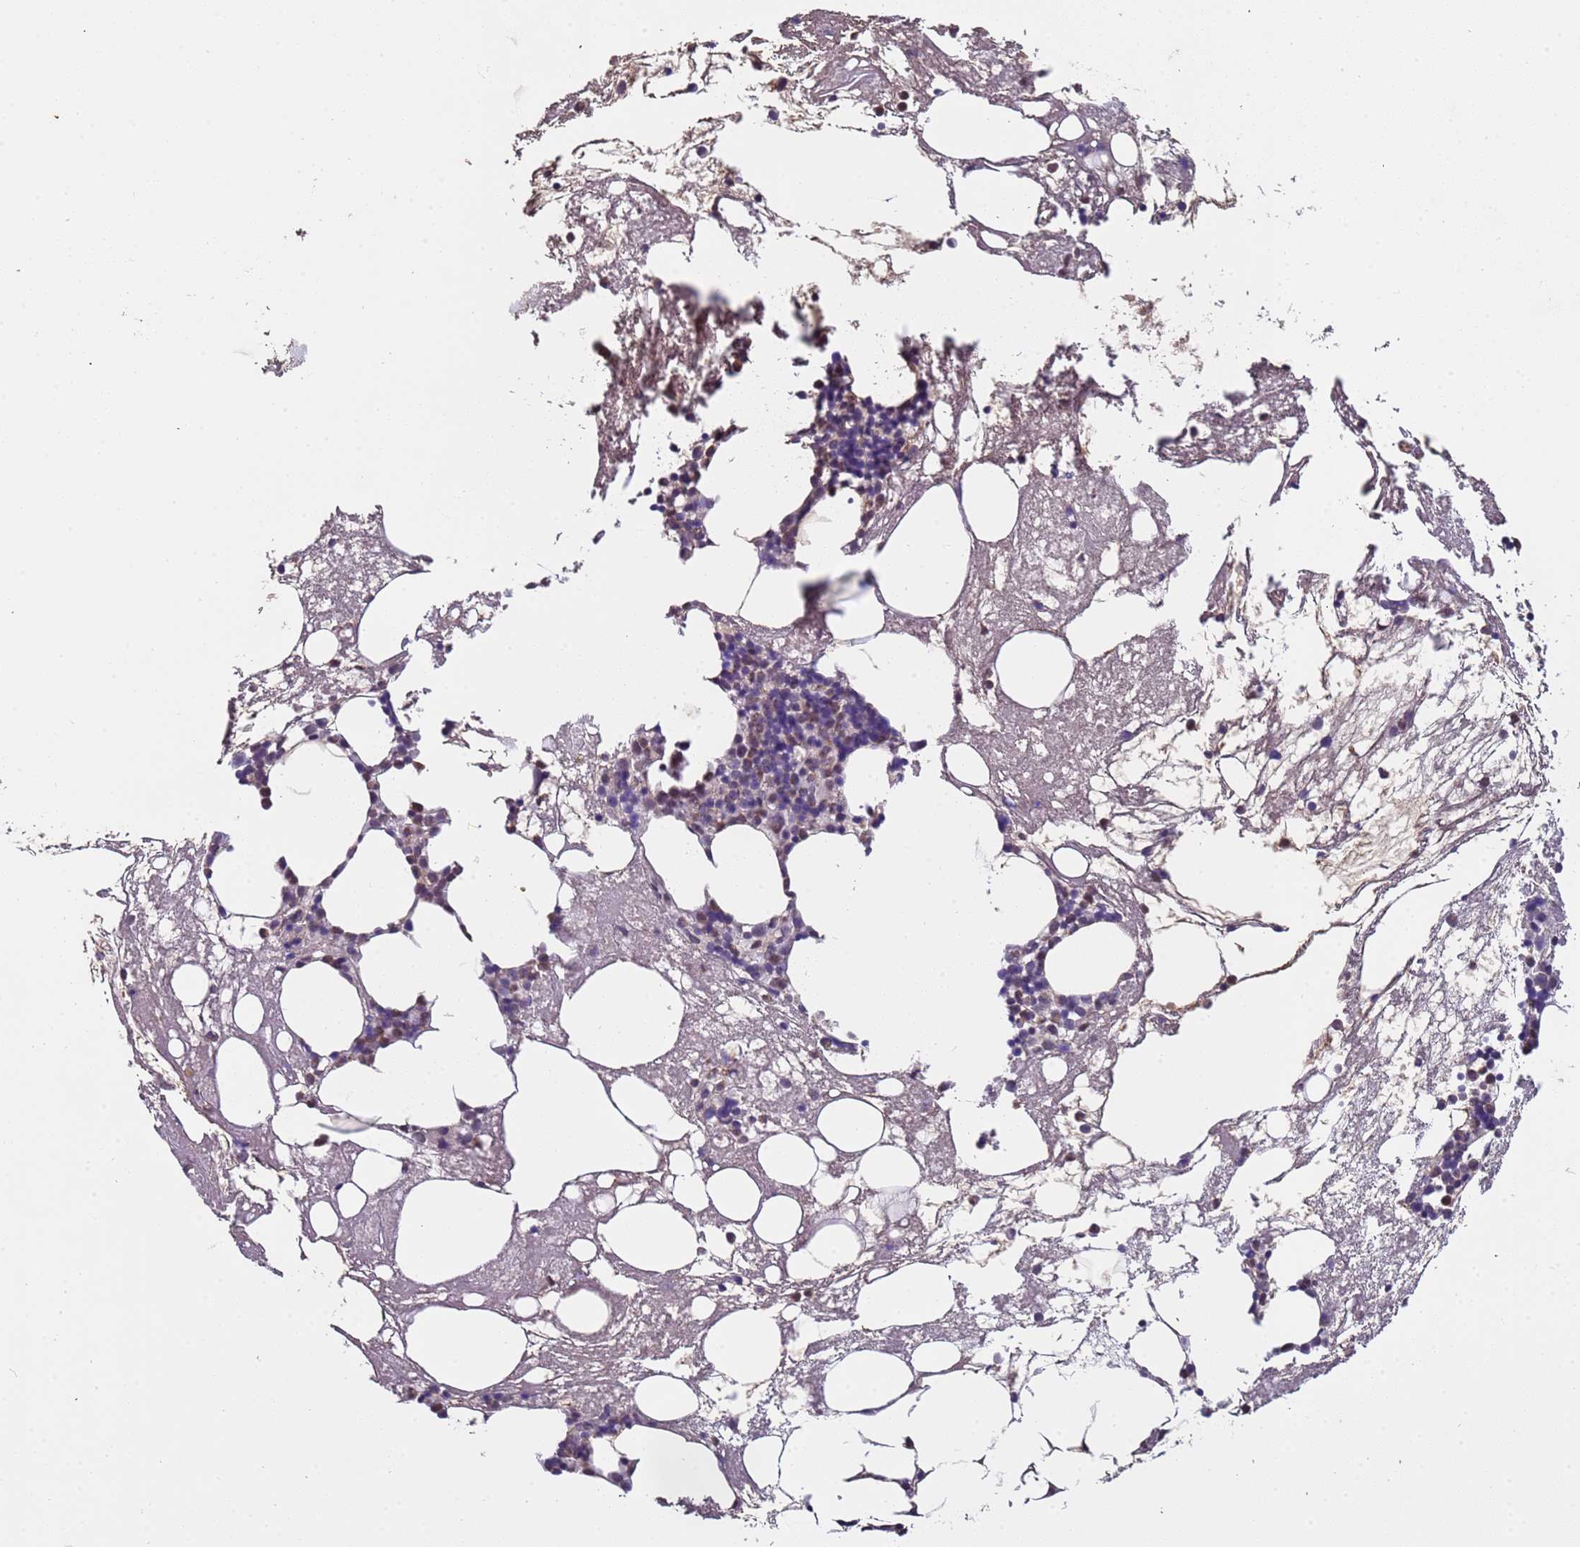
{"staining": {"intensity": "weak", "quantity": "25%-75%", "location": "nuclear"}, "tissue": "bone marrow", "cell_type": "Hematopoietic cells", "image_type": "normal", "snomed": [{"axis": "morphology", "description": "Normal tissue, NOS"}, {"axis": "topography", "description": "Bone marrow"}], "caption": "High-magnification brightfield microscopy of unremarkable bone marrow stained with DAB (brown) and counterstained with hematoxylin (blue). hematopoietic cells exhibit weak nuclear expression is seen in approximately25%-75% of cells.", "gene": "ZNF248", "patient": {"sex": "male", "age": 78}}